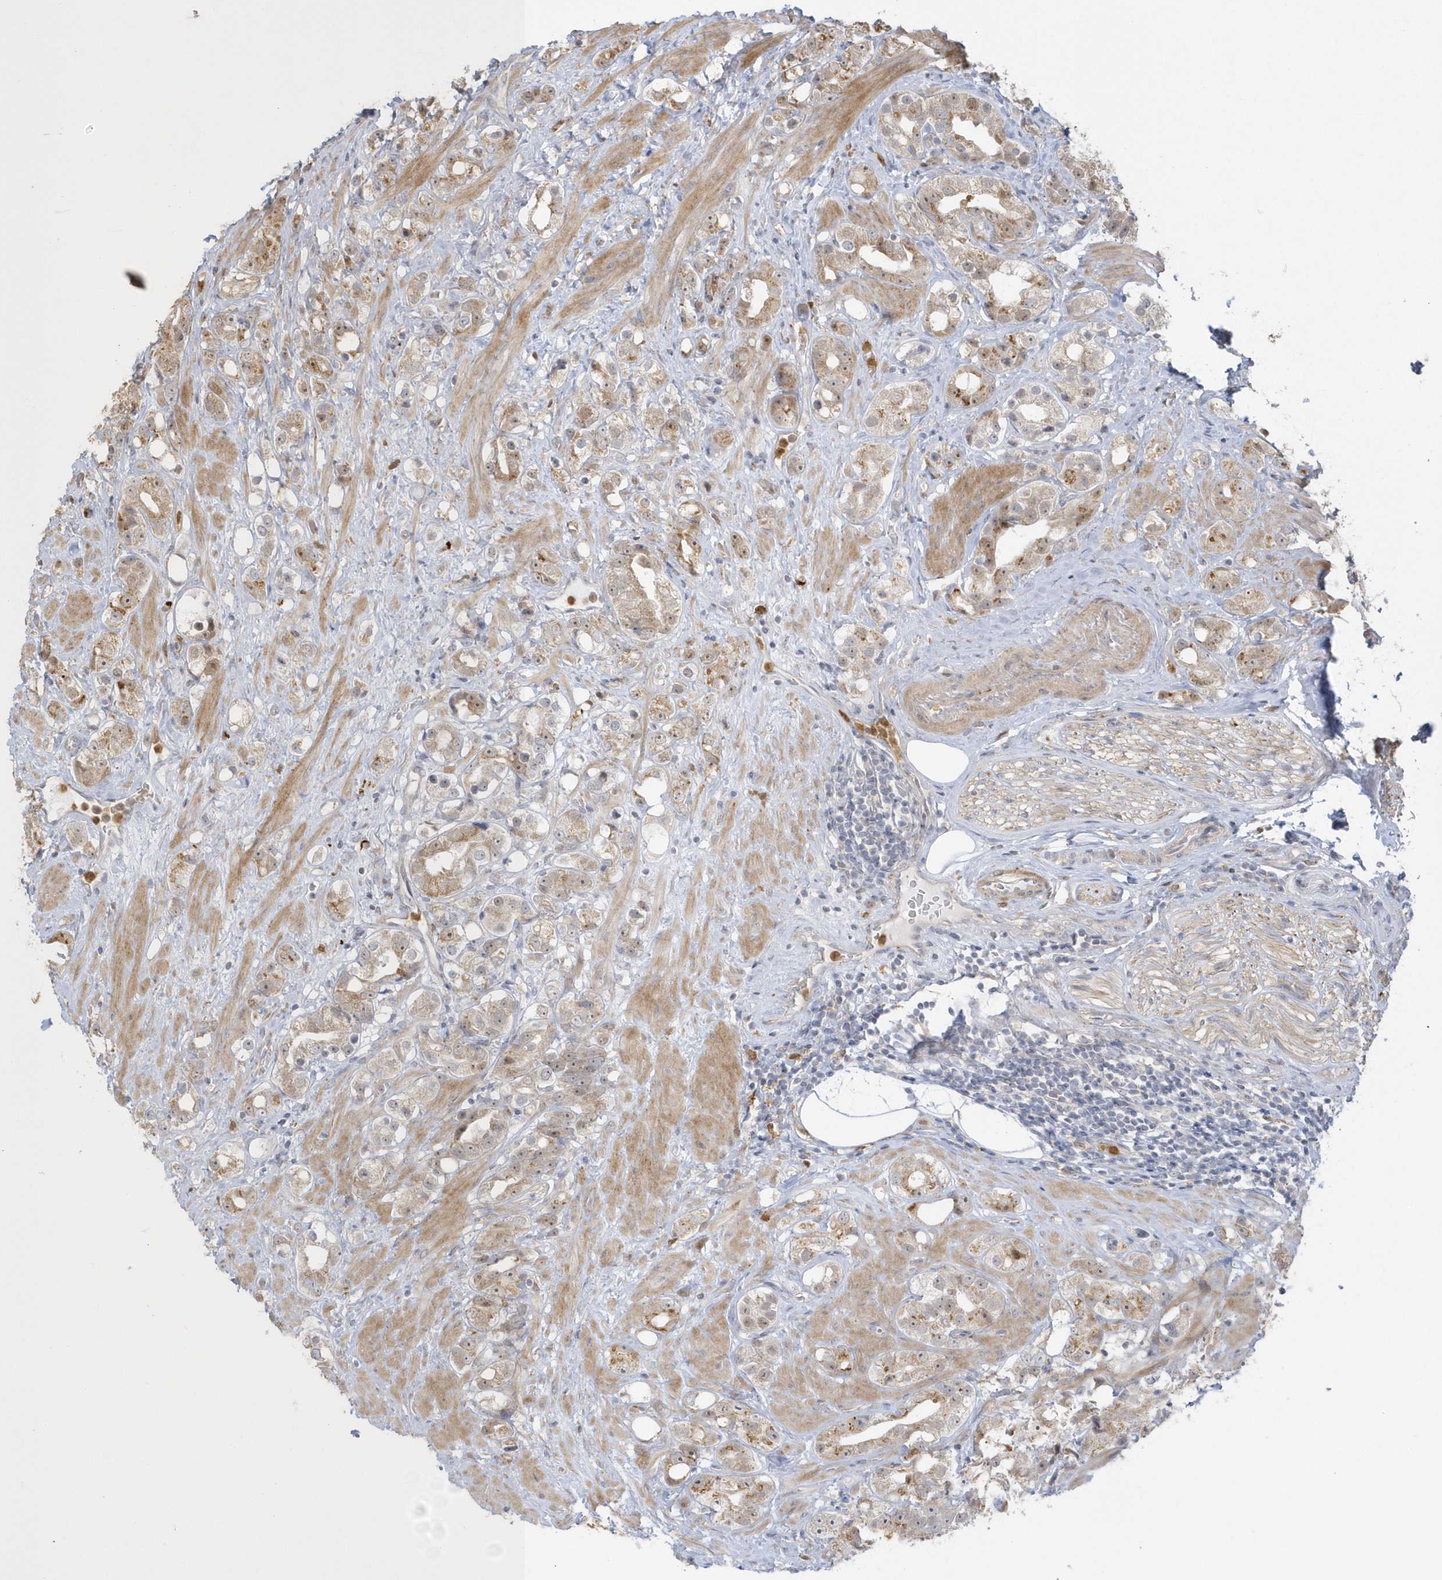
{"staining": {"intensity": "moderate", "quantity": ">75%", "location": "cytoplasmic/membranous,nuclear"}, "tissue": "prostate cancer", "cell_type": "Tumor cells", "image_type": "cancer", "snomed": [{"axis": "morphology", "description": "Adenocarcinoma, NOS"}, {"axis": "topography", "description": "Prostate"}], "caption": "Brown immunohistochemical staining in prostate adenocarcinoma demonstrates moderate cytoplasmic/membranous and nuclear expression in about >75% of tumor cells.", "gene": "NAF1", "patient": {"sex": "male", "age": 79}}